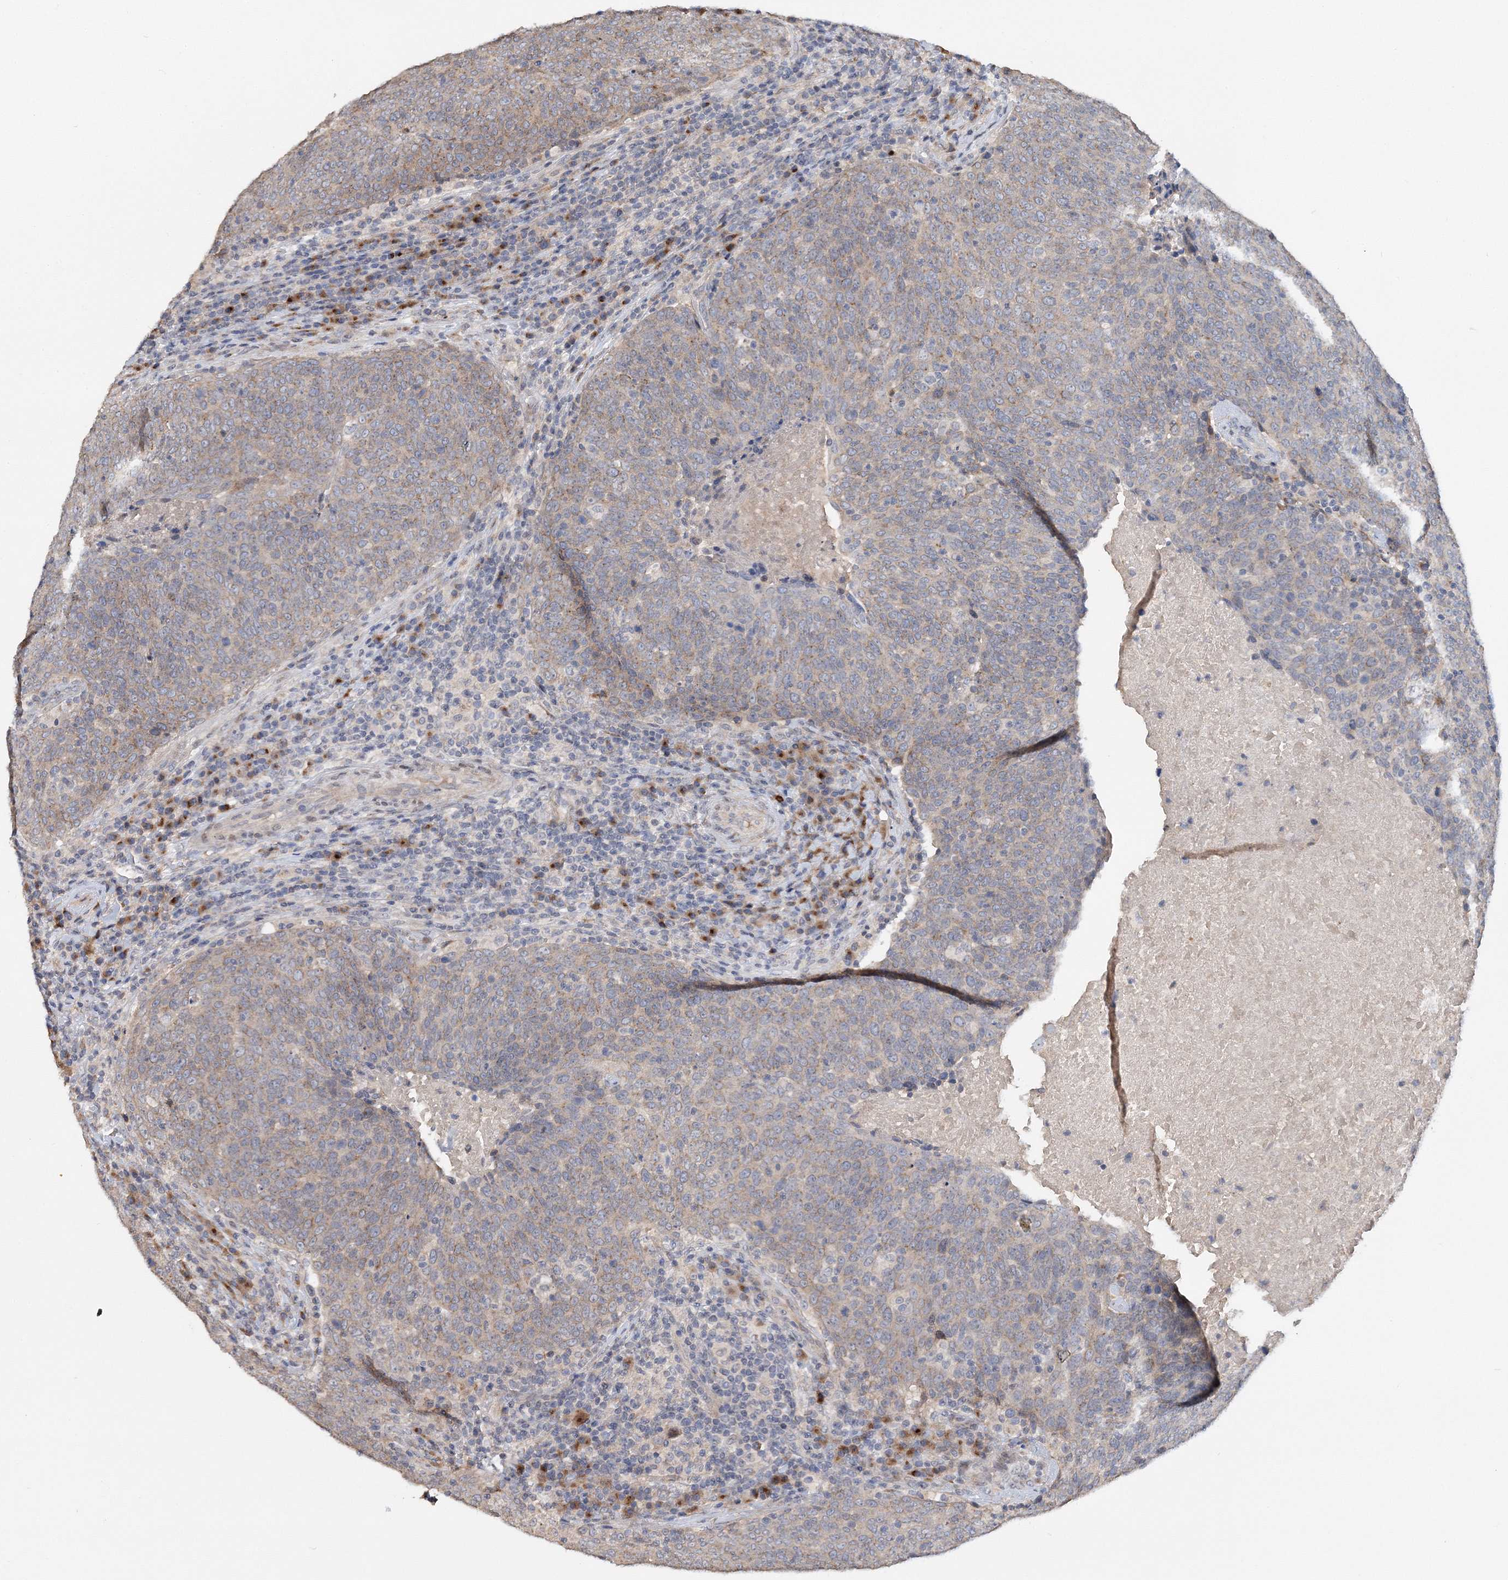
{"staining": {"intensity": "weak", "quantity": "25%-75%", "location": "cytoplasmic/membranous"}, "tissue": "head and neck cancer", "cell_type": "Tumor cells", "image_type": "cancer", "snomed": [{"axis": "morphology", "description": "Squamous cell carcinoma, NOS"}, {"axis": "morphology", "description": "Squamous cell carcinoma, metastatic, NOS"}, {"axis": "topography", "description": "Lymph node"}, {"axis": "topography", "description": "Head-Neck"}], "caption": "Protein staining by immunohistochemistry demonstrates weak cytoplasmic/membranous positivity in approximately 25%-75% of tumor cells in head and neck cancer (squamous cell carcinoma). The staining was performed using DAB (3,3'-diaminobenzidine), with brown indicating positive protein expression. Nuclei are stained blue with hematoxylin.", "gene": "GJB5", "patient": {"sex": "male", "age": 62}}